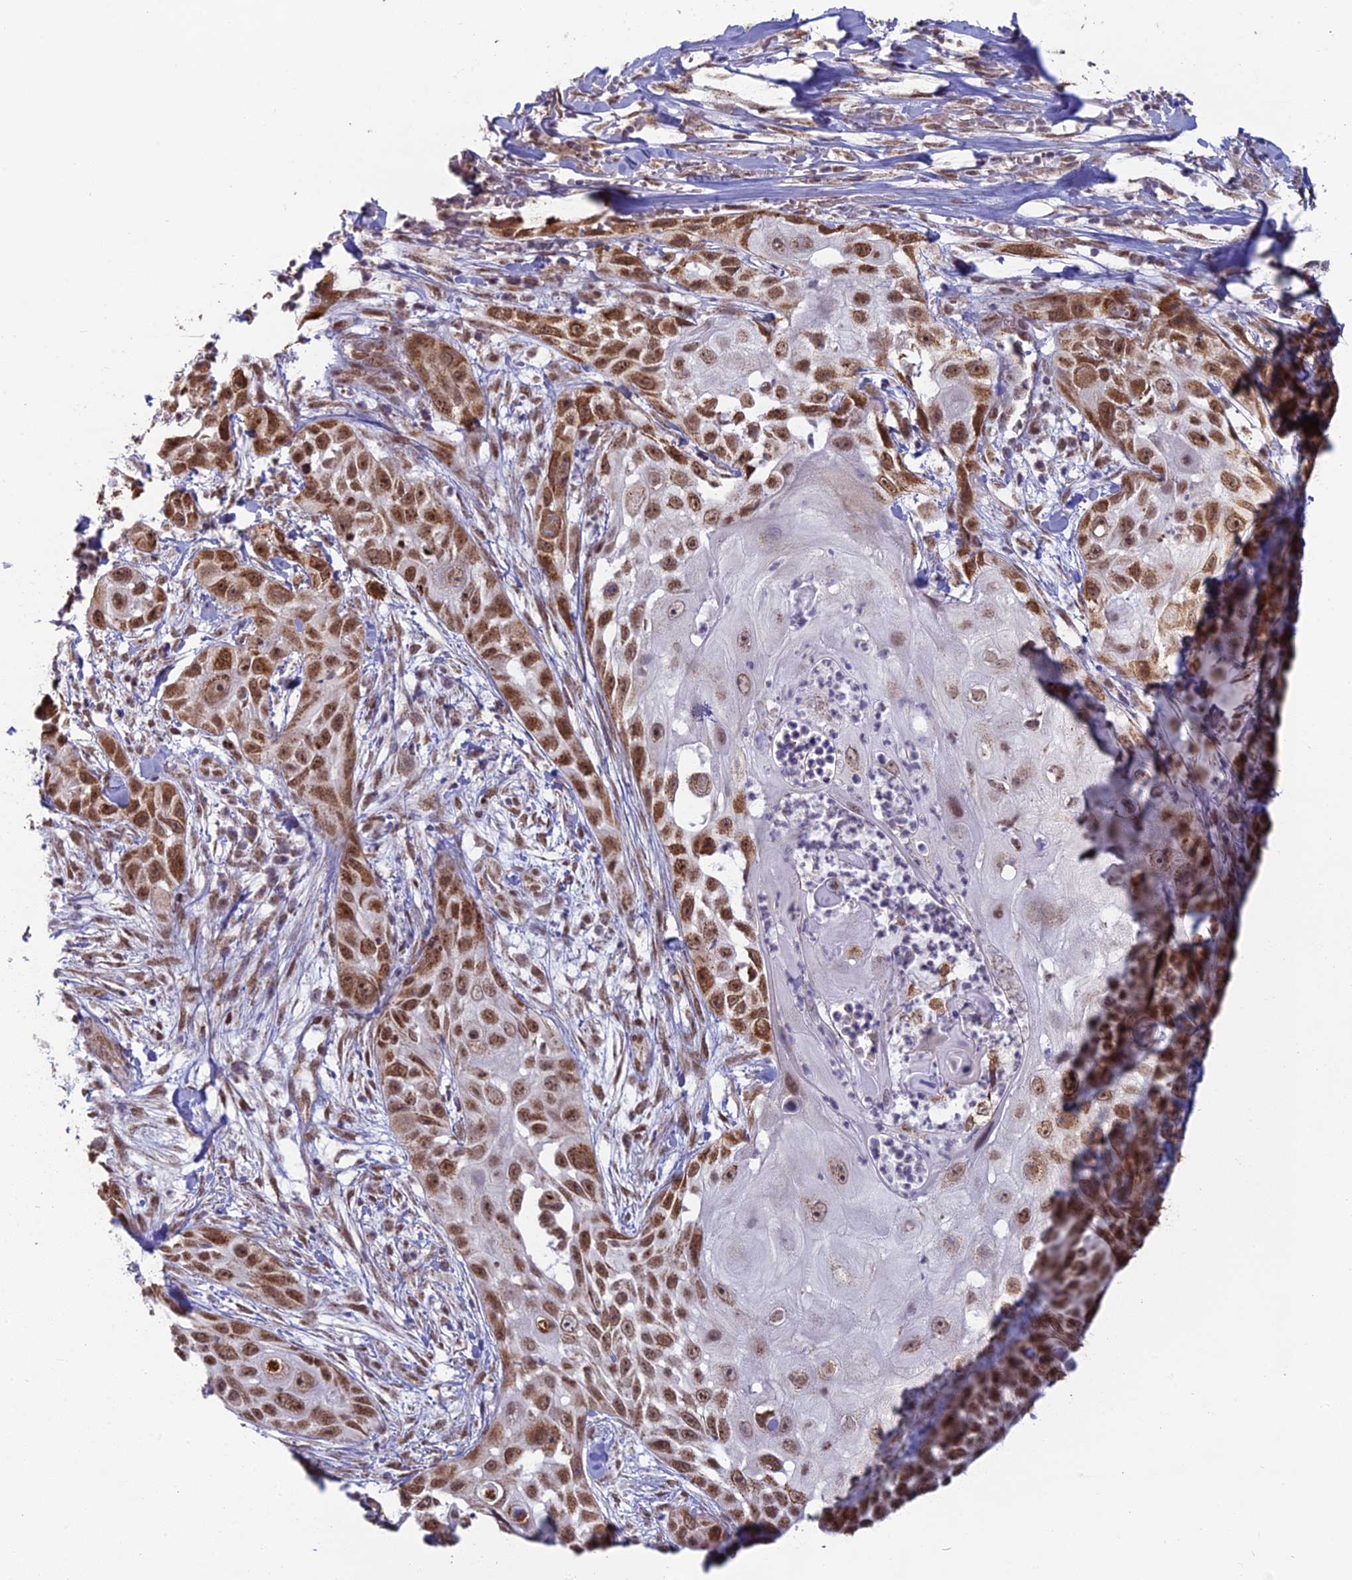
{"staining": {"intensity": "strong", "quantity": ">75%", "location": "nuclear"}, "tissue": "skin cancer", "cell_type": "Tumor cells", "image_type": "cancer", "snomed": [{"axis": "morphology", "description": "Squamous cell carcinoma, NOS"}, {"axis": "topography", "description": "Skin"}], "caption": "Immunohistochemistry (IHC) photomicrograph of neoplastic tissue: human skin squamous cell carcinoma stained using IHC exhibits high levels of strong protein expression localized specifically in the nuclear of tumor cells, appearing as a nuclear brown color.", "gene": "ARHGAP40", "patient": {"sex": "female", "age": 44}}